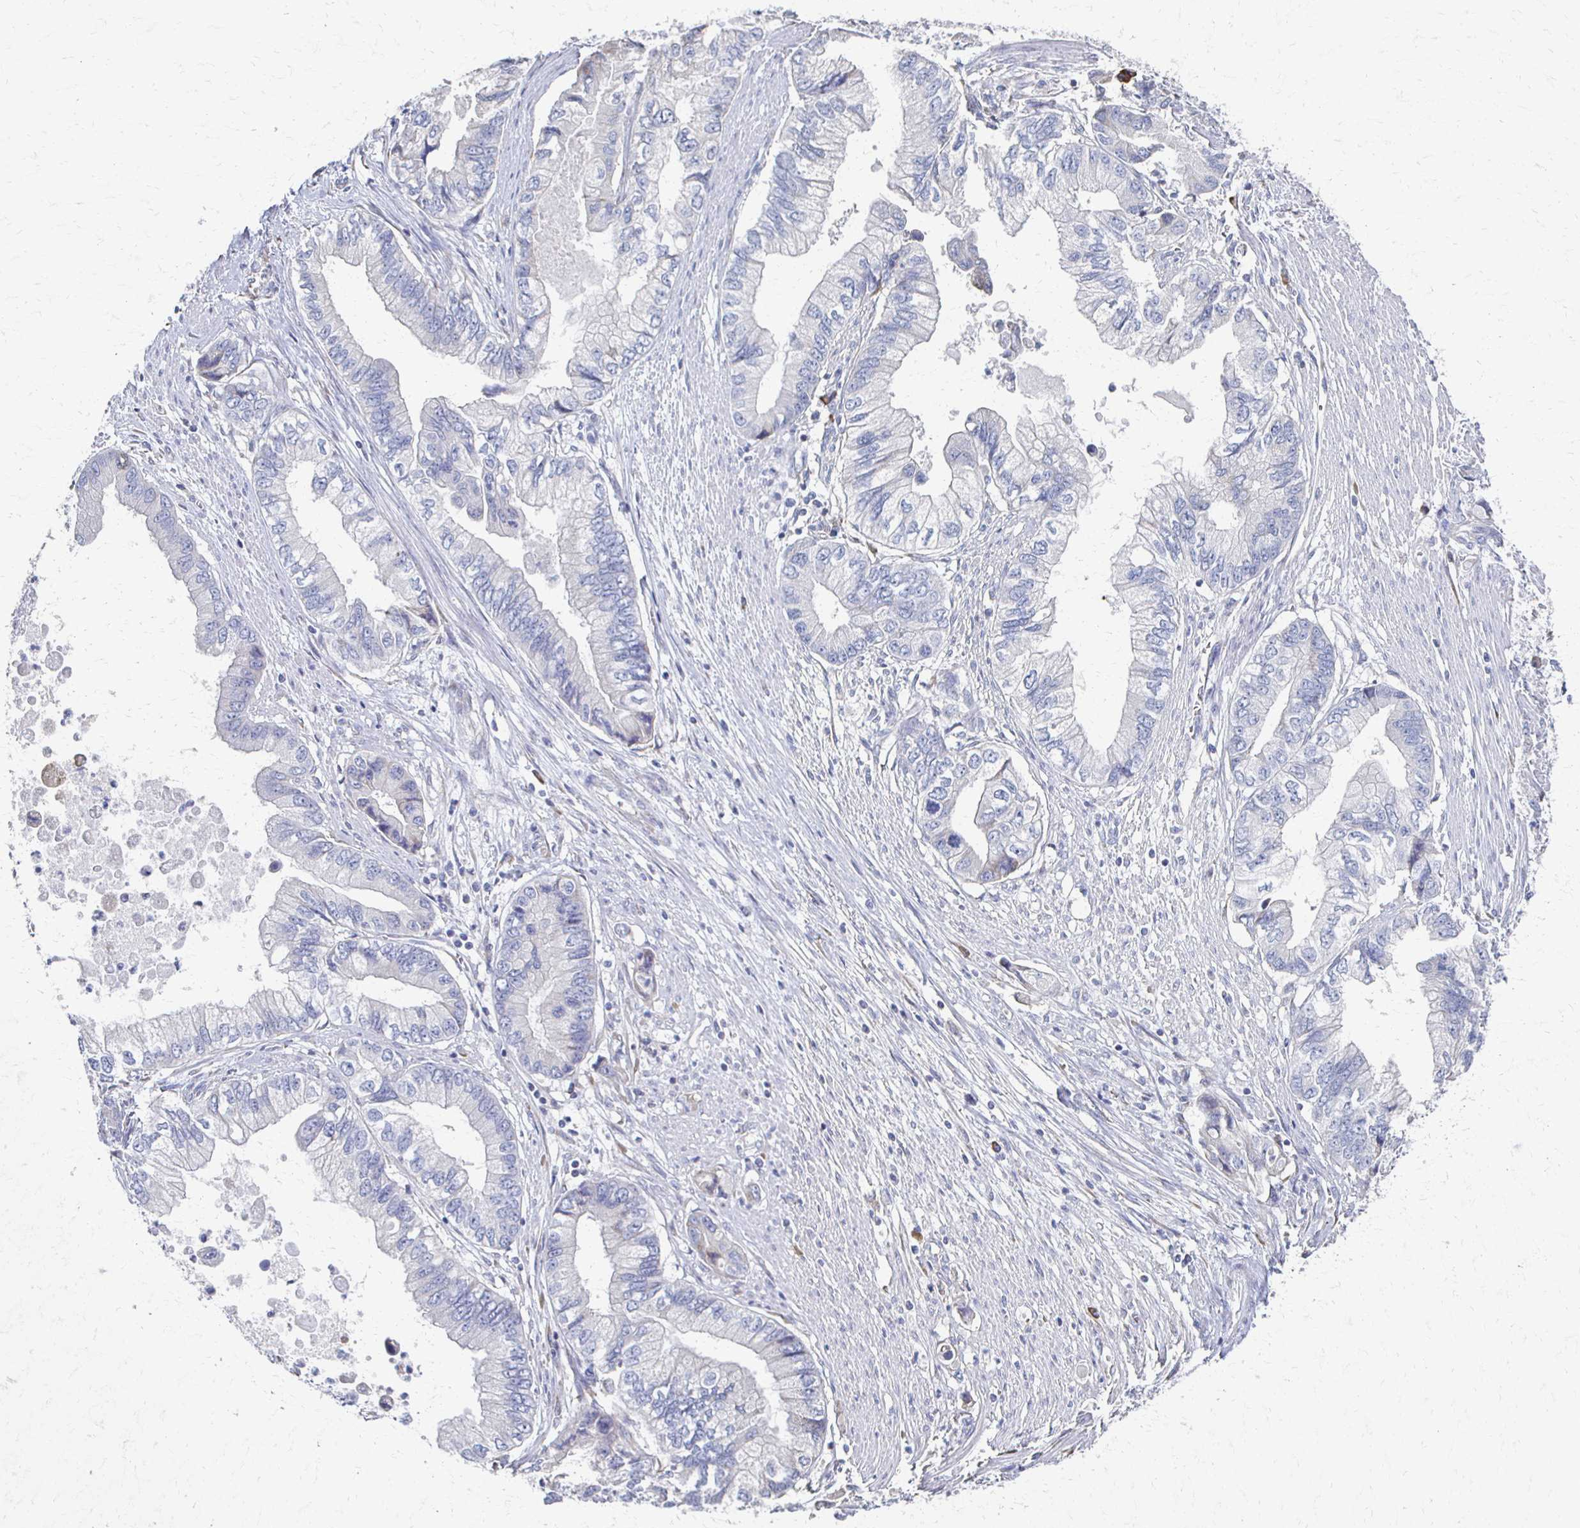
{"staining": {"intensity": "negative", "quantity": "none", "location": "none"}, "tissue": "stomach cancer", "cell_type": "Tumor cells", "image_type": "cancer", "snomed": [{"axis": "morphology", "description": "Adenocarcinoma, NOS"}, {"axis": "topography", "description": "Pancreas"}, {"axis": "topography", "description": "Stomach, upper"}], "caption": "Stomach cancer (adenocarcinoma) was stained to show a protein in brown. There is no significant expression in tumor cells.", "gene": "ATP1A3", "patient": {"sex": "male", "age": 77}}